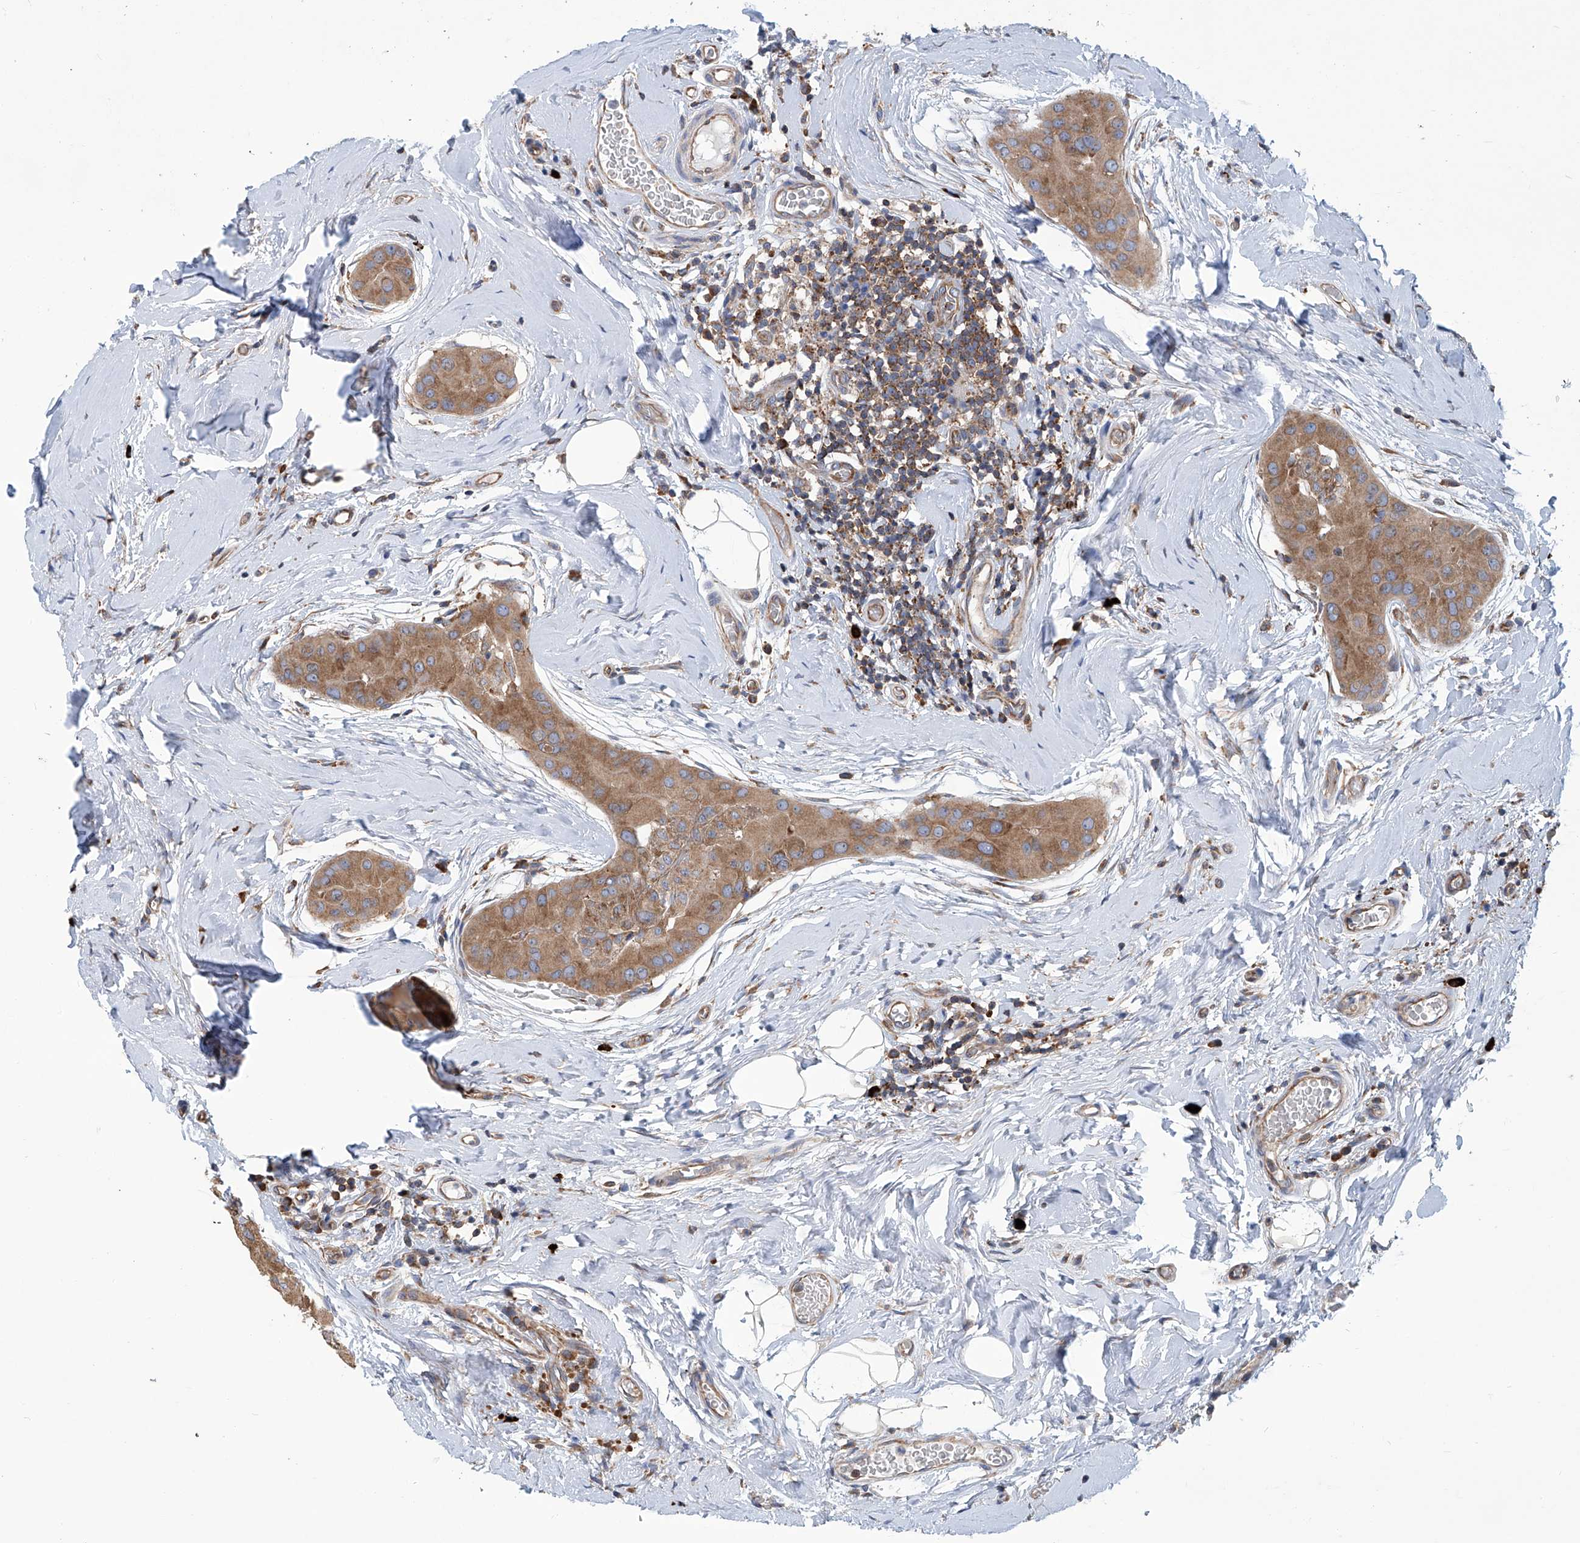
{"staining": {"intensity": "moderate", "quantity": ">75%", "location": "cytoplasmic/membranous"}, "tissue": "thyroid cancer", "cell_type": "Tumor cells", "image_type": "cancer", "snomed": [{"axis": "morphology", "description": "Papillary adenocarcinoma, NOS"}, {"axis": "topography", "description": "Thyroid gland"}], "caption": "The histopathology image demonstrates a brown stain indicating the presence of a protein in the cytoplasmic/membranous of tumor cells in papillary adenocarcinoma (thyroid).", "gene": "SENP2", "patient": {"sex": "male", "age": 33}}